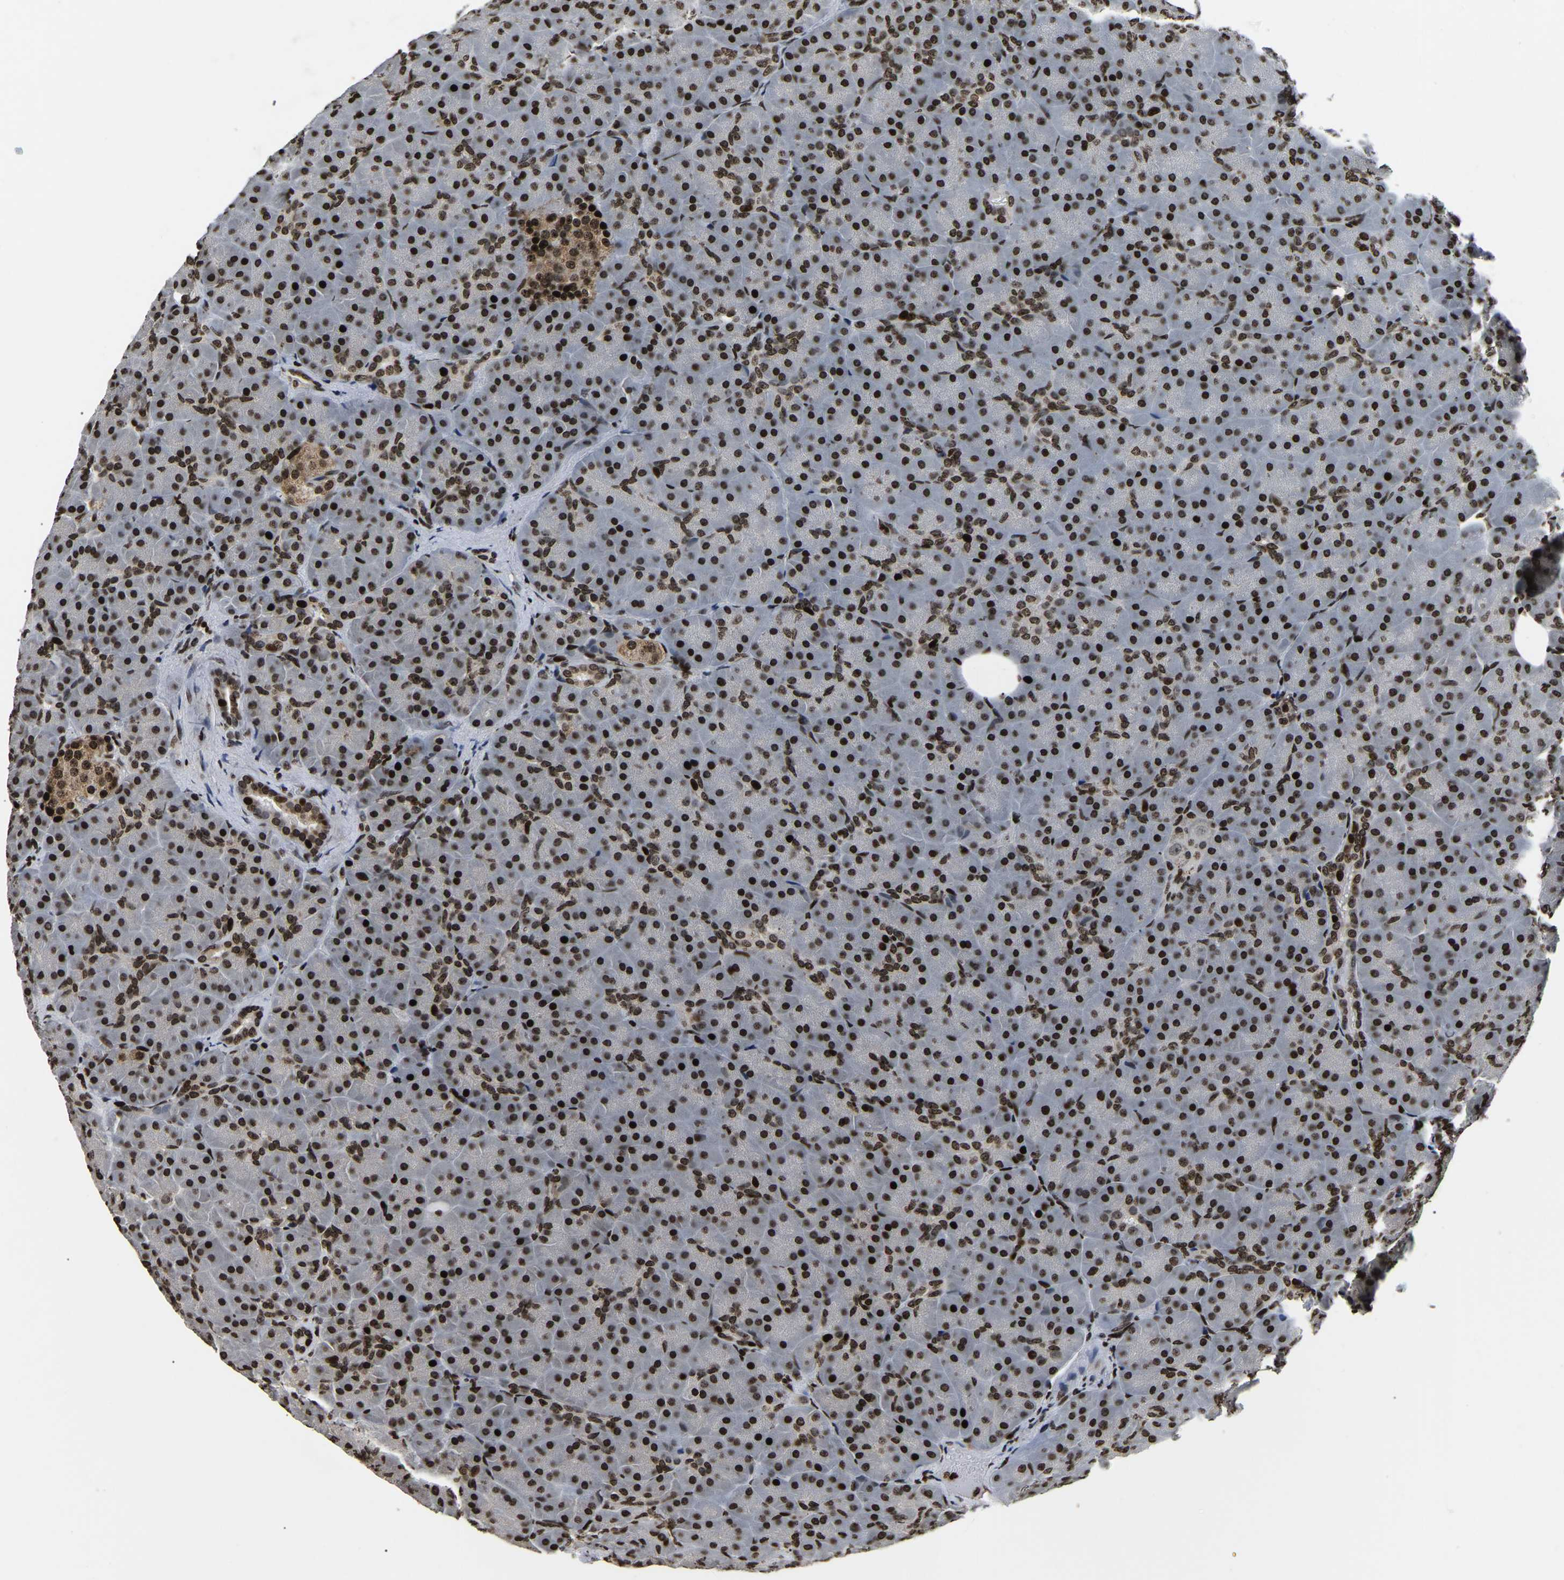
{"staining": {"intensity": "strong", "quantity": ">75%", "location": "nuclear"}, "tissue": "pancreas", "cell_type": "Exocrine glandular cells", "image_type": "normal", "snomed": [{"axis": "morphology", "description": "Normal tissue, NOS"}, {"axis": "topography", "description": "Pancreas"}], "caption": "Brown immunohistochemical staining in benign human pancreas displays strong nuclear staining in approximately >75% of exocrine glandular cells. (DAB IHC with brightfield microscopy, high magnification).", "gene": "LRRC61", "patient": {"sex": "male", "age": 66}}